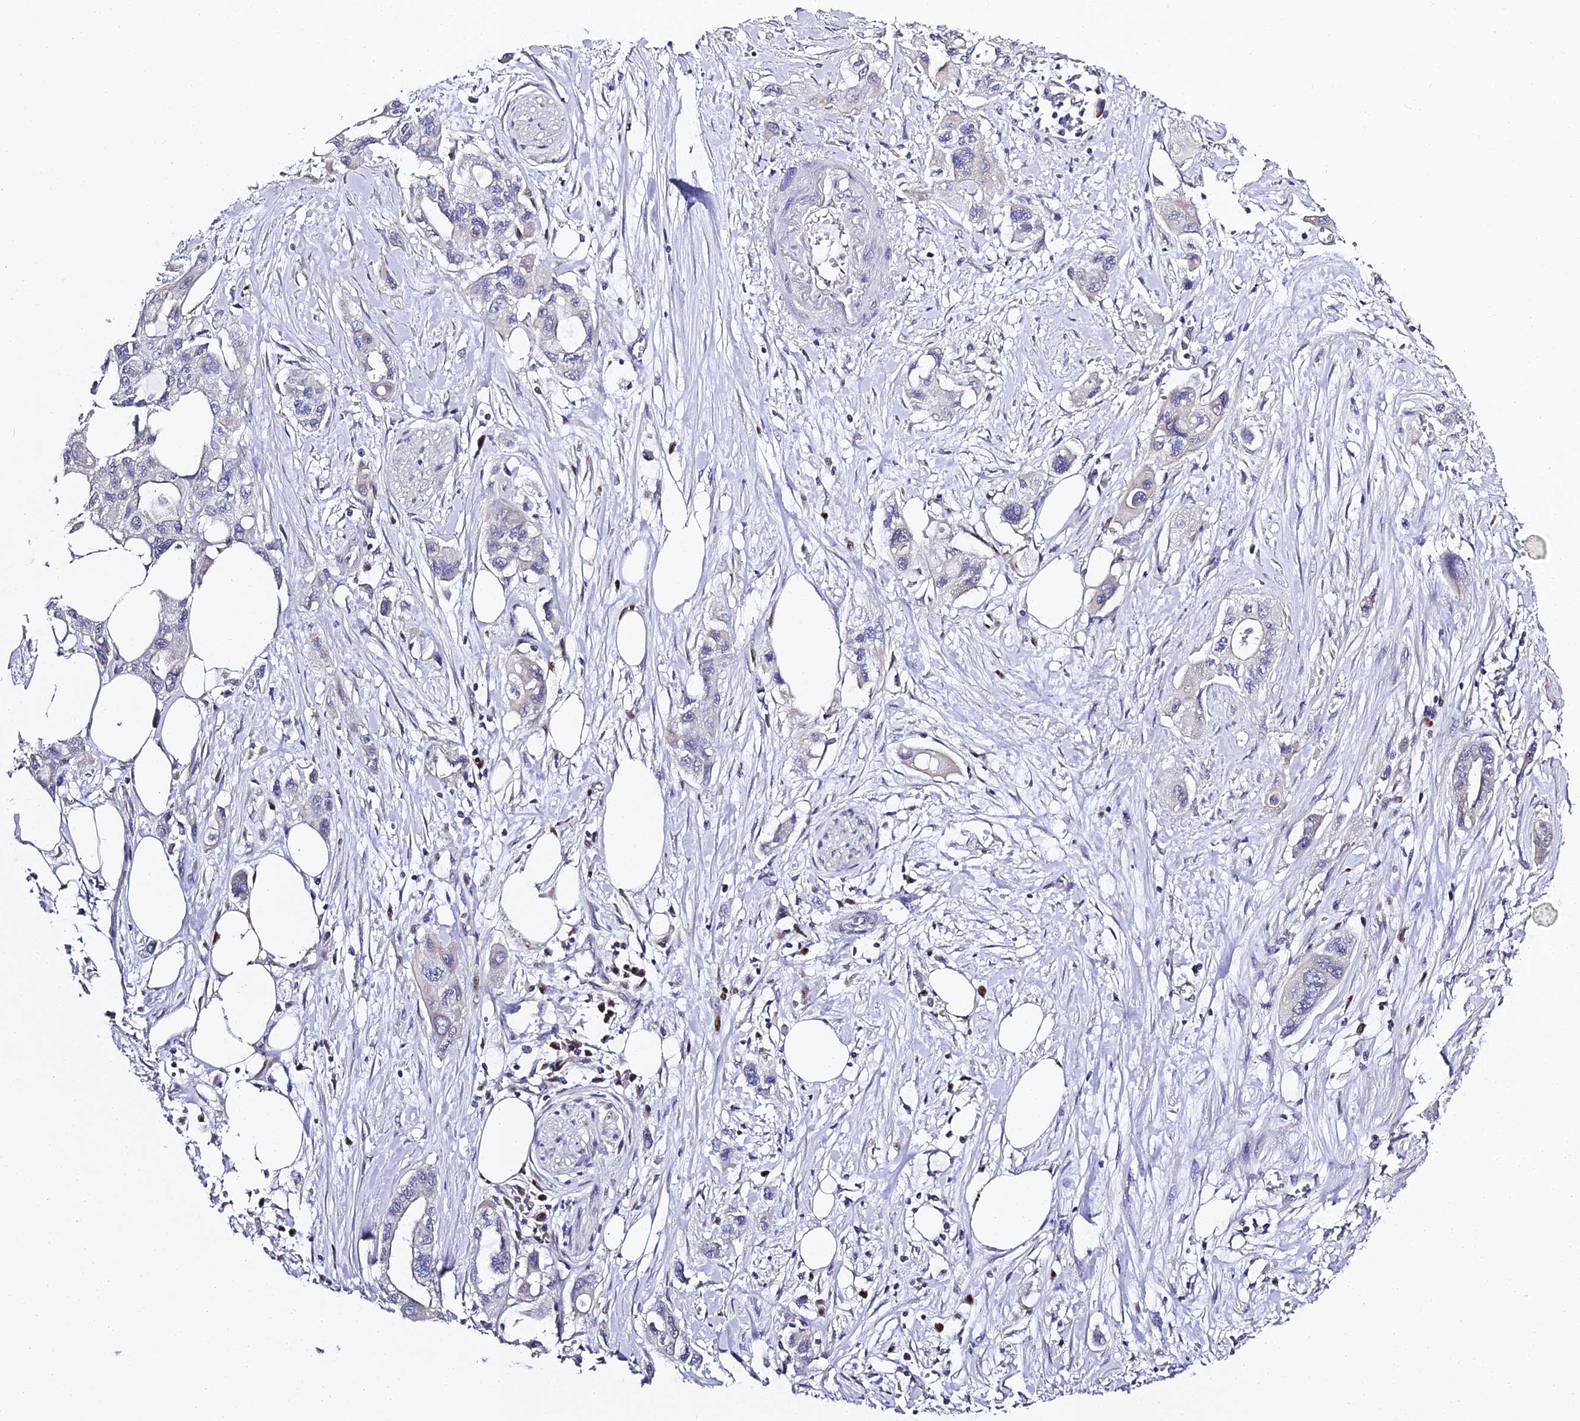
{"staining": {"intensity": "negative", "quantity": "none", "location": "none"}, "tissue": "pancreatic cancer", "cell_type": "Tumor cells", "image_type": "cancer", "snomed": [{"axis": "morphology", "description": "Adenocarcinoma, NOS"}, {"axis": "topography", "description": "Pancreas"}], "caption": "Immunohistochemistry (IHC) histopathology image of neoplastic tissue: human pancreatic cancer stained with DAB shows no significant protein staining in tumor cells.", "gene": "SERP1", "patient": {"sex": "male", "age": 75}}